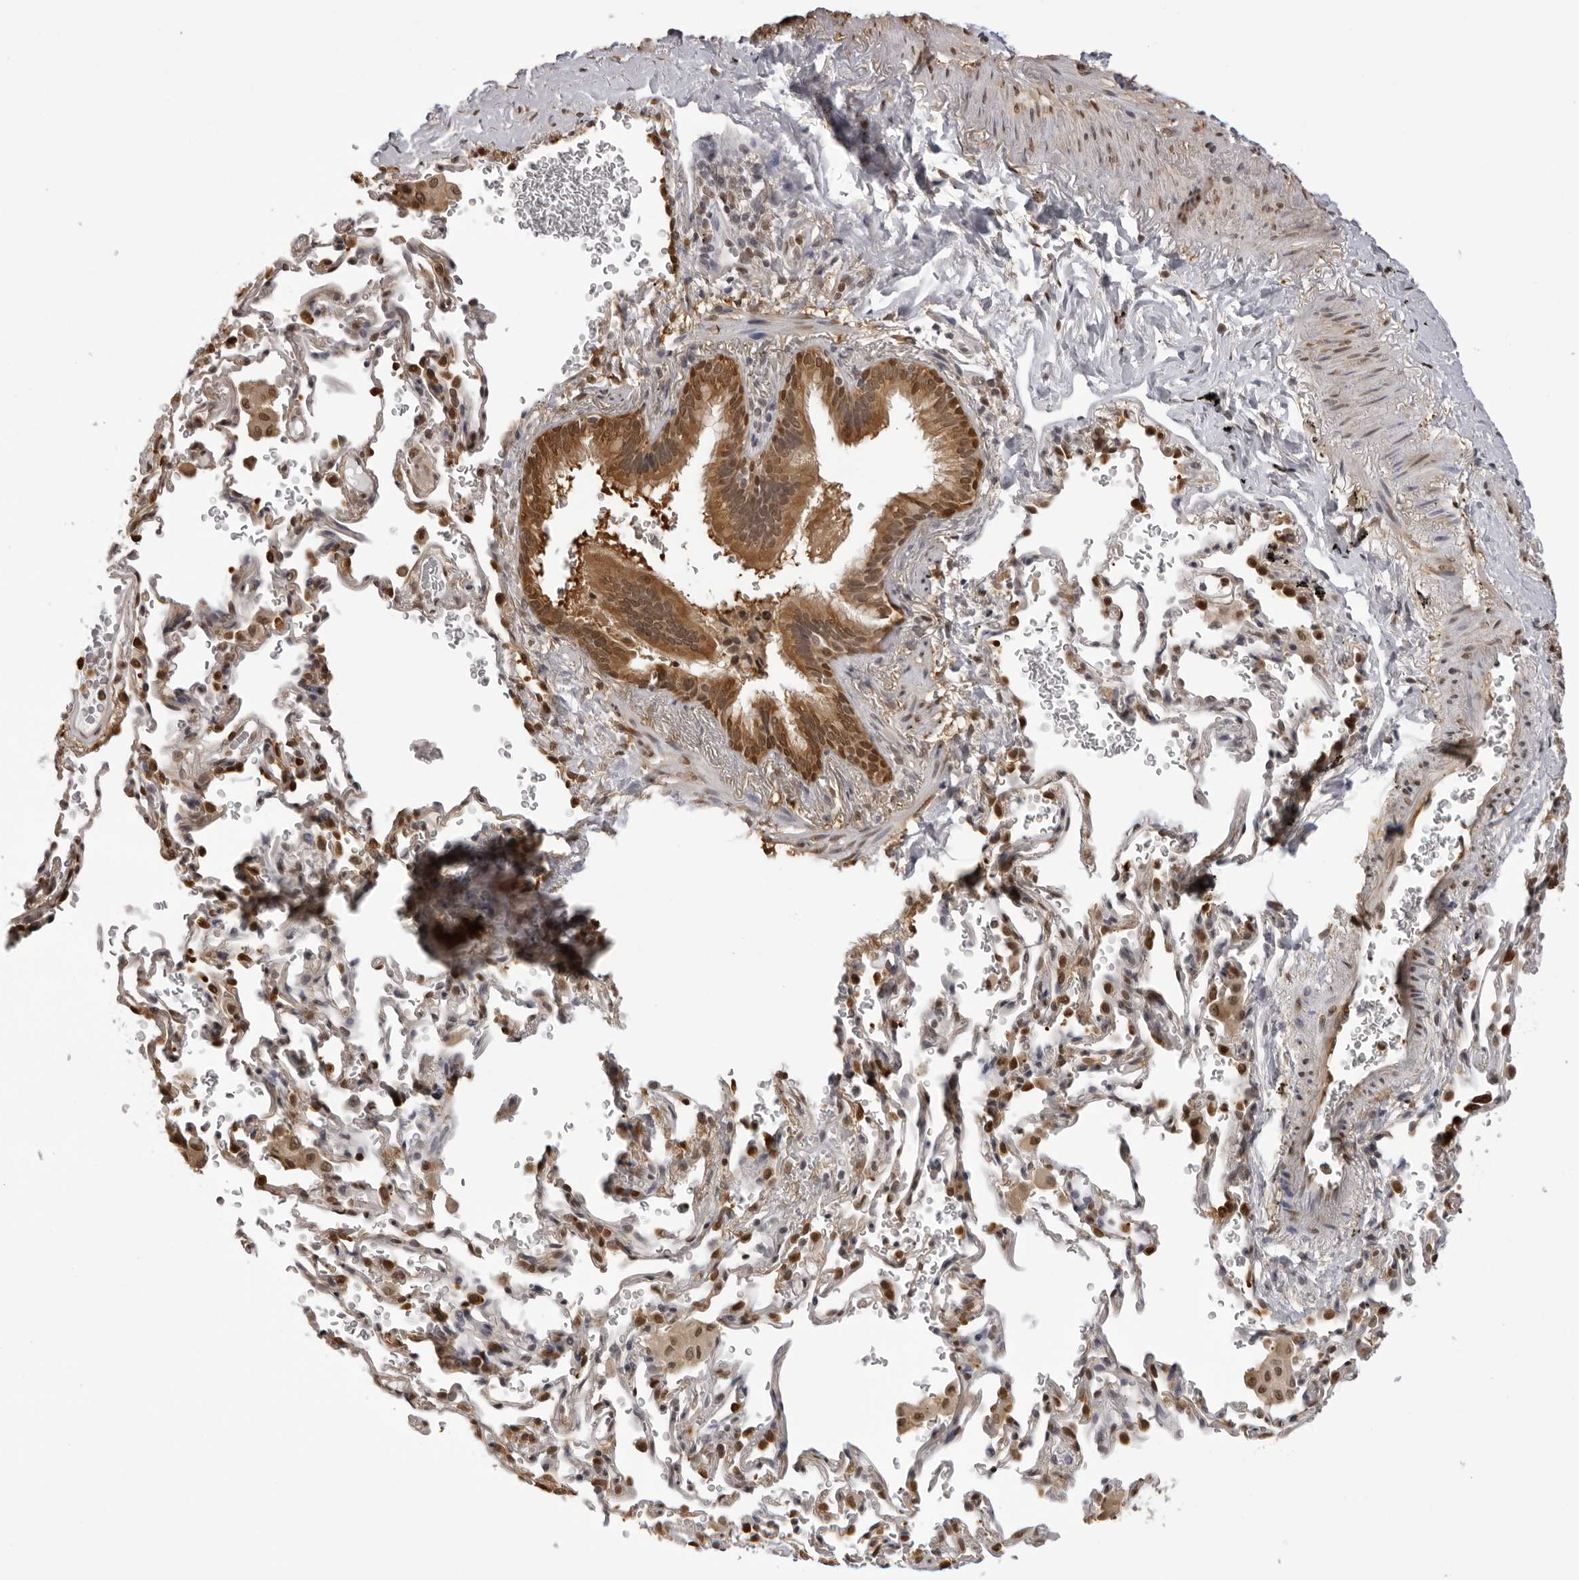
{"staining": {"intensity": "strong", "quantity": ">75%", "location": "cytoplasmic/membranous,nuclear"}, "tissue": "bronchus", "cell_type": "Respiratory epithelial cells", "image_type": "normal", "snomed": [{"axis": "morphology", "description": "Normal tissue, NOS"}, {"axis": "morphology", "description": "Inflammation, NOS"}, {"axis": "topography", "description": "Bronchus"}], "caption": "Protein positivity by immunohistochemistry demonstrates strong cytoplasmic/membranous,nuclear positivity in approximately >75% of respiratory epithelial cells in benign bronchus.", "gene": "HSPA4", "patient": {"sex": "male", "age": 69}}